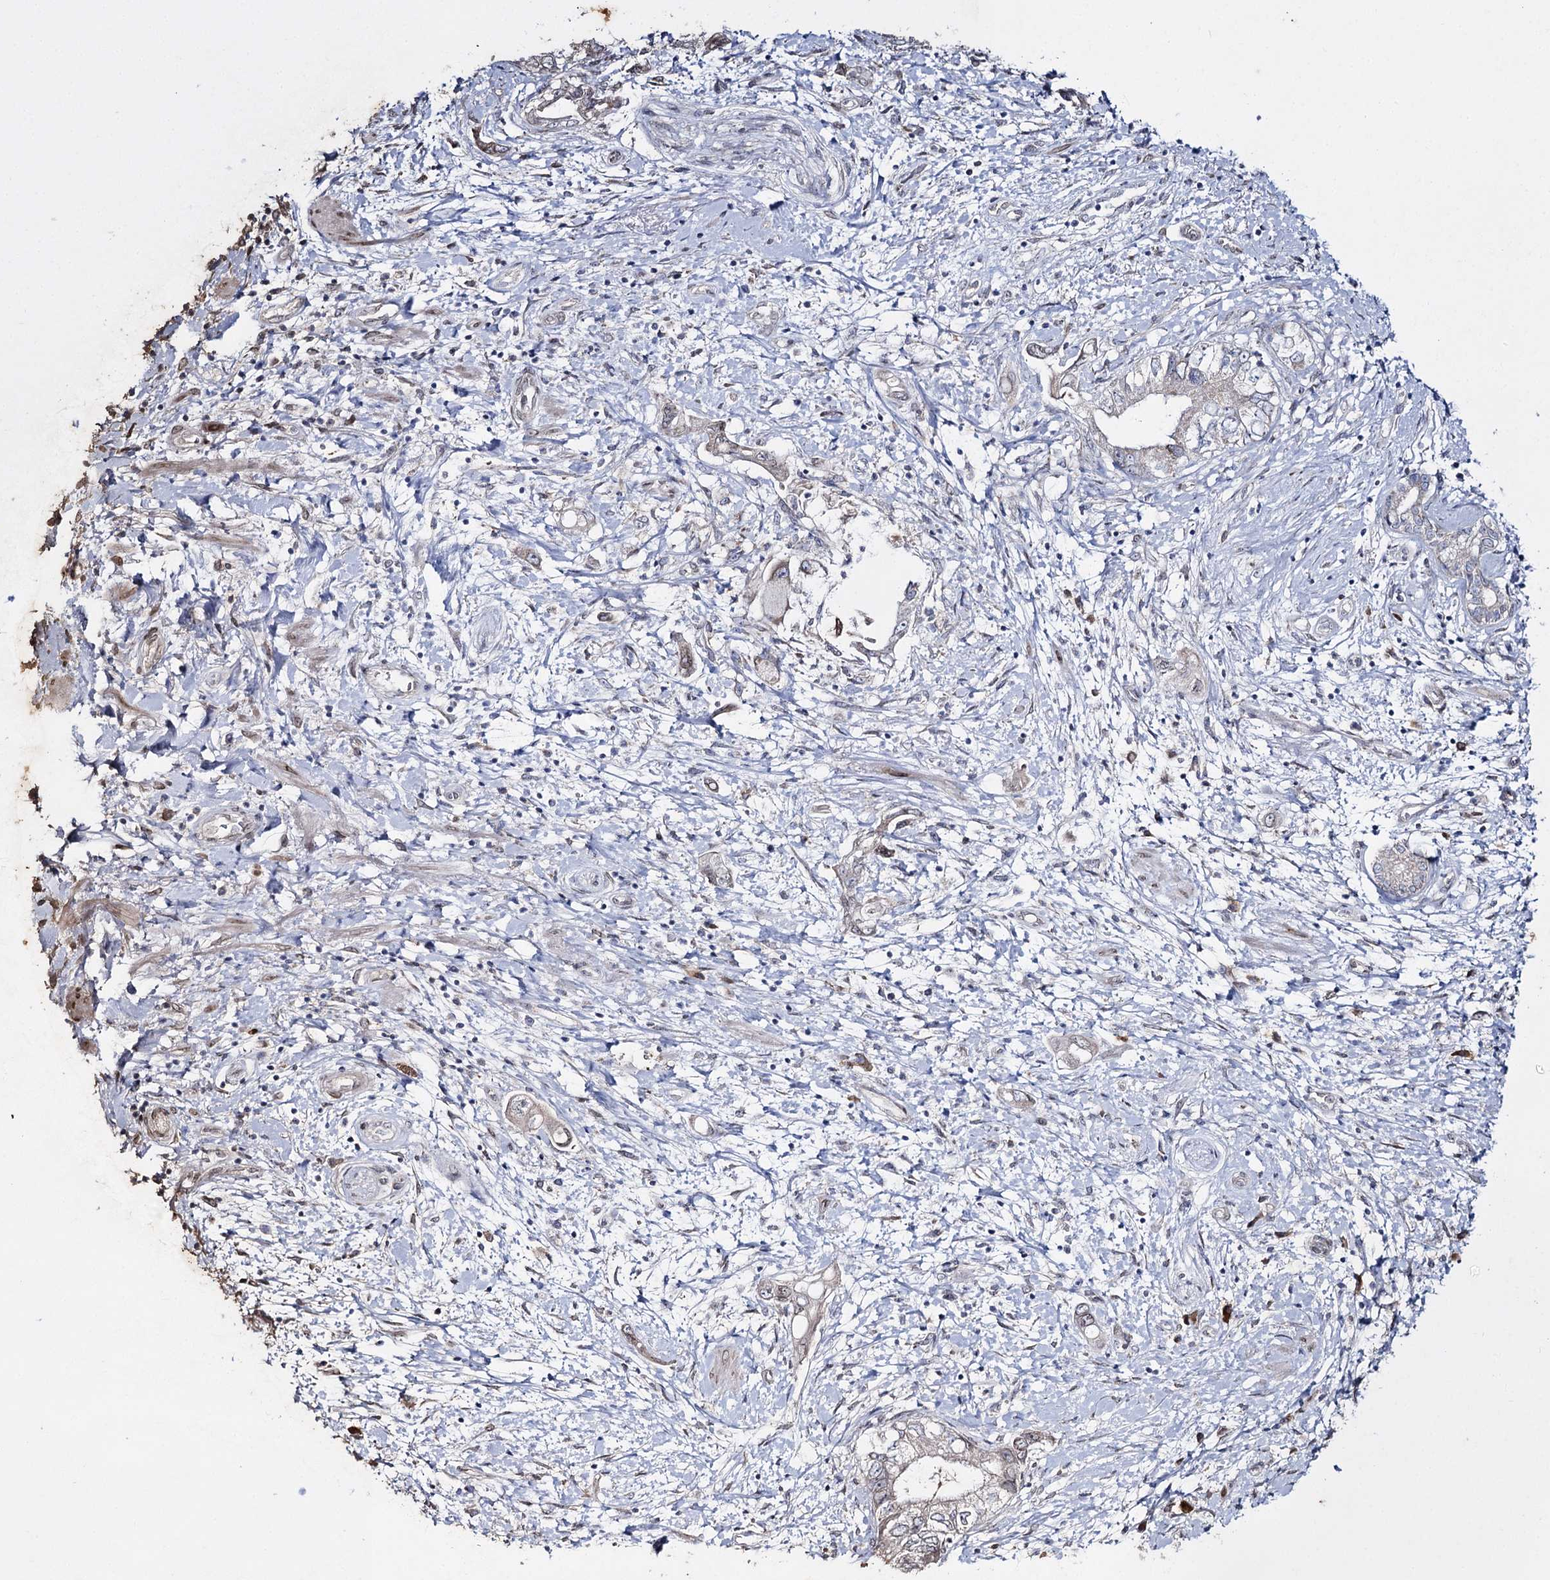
{"staining": {"intensity": "negative", "quantity": "none", "location": "none"}, "tissue": "pancreatic cancer", "cell_type": "Tumor cells", "image_type": "cancer", "snomed": [{"axis": "morphology", "description": "Adenocarcinoma, NOS"}, {"axis": "topography", "description": "Pancreas"}], "caption": "This is an IHC photomicrograph of human pancreatic cancer. There is no positivity in tumor cells.", "gene": "C11orf80", "patient": {"sex": "female", "age": 73}}